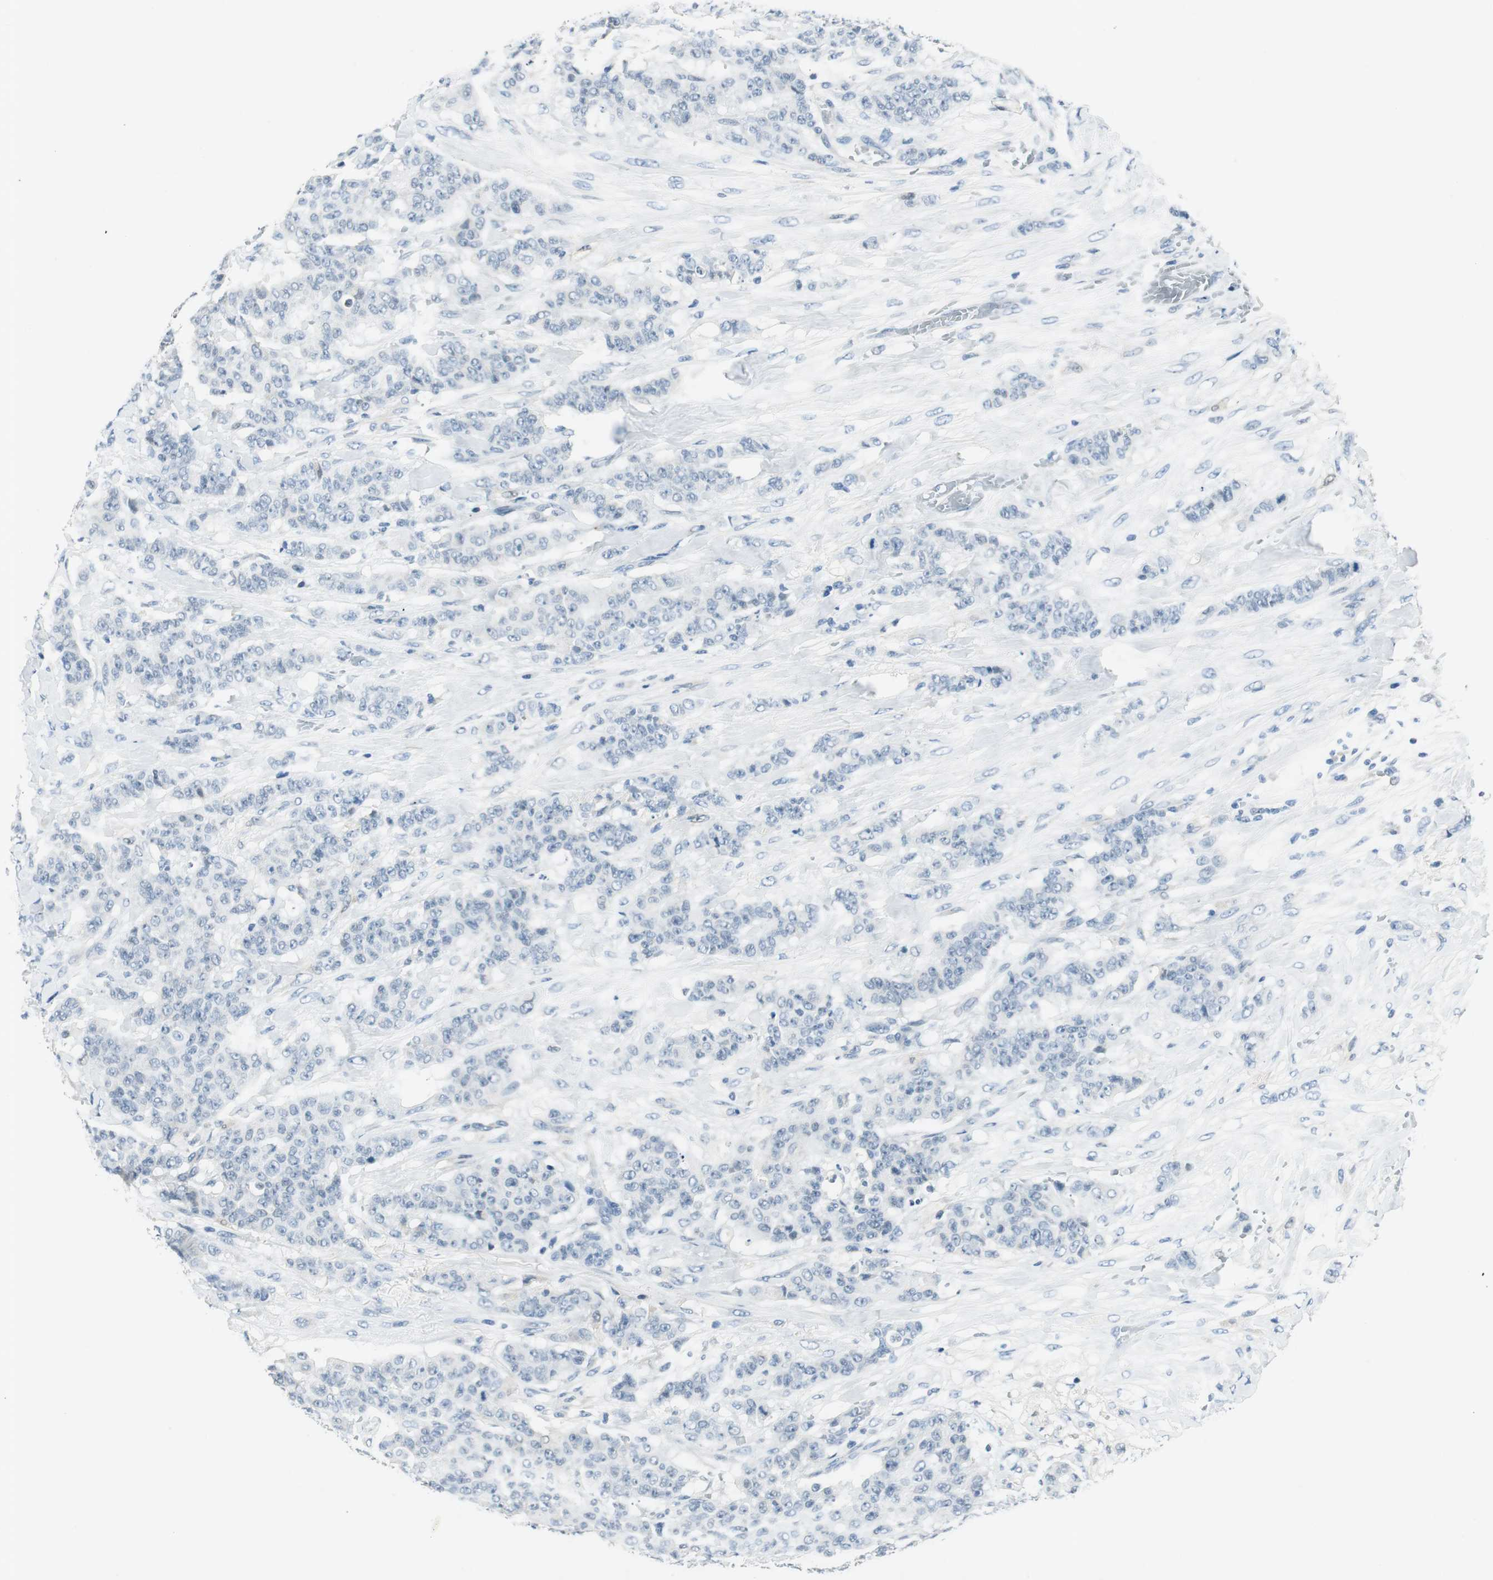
{"staining": {"intensity": "negative", "quantity": "none", "location": "none"}, "tissue": "breast cancer", "cell_type": "Tumor cells", "image_type": "cancer", "snomed": [{"axis": "morphology", "description": "Duct carcinoma"}, {"axis": "topography", "description": "Breast"}], "caption": "This is a photomicrograph of immunohistochemistry staining of intraductal carcinoma (breast), which shows no expression in tumor cells.", "gene": "ME1", "patient": {"sex": "female", "age": 40}}